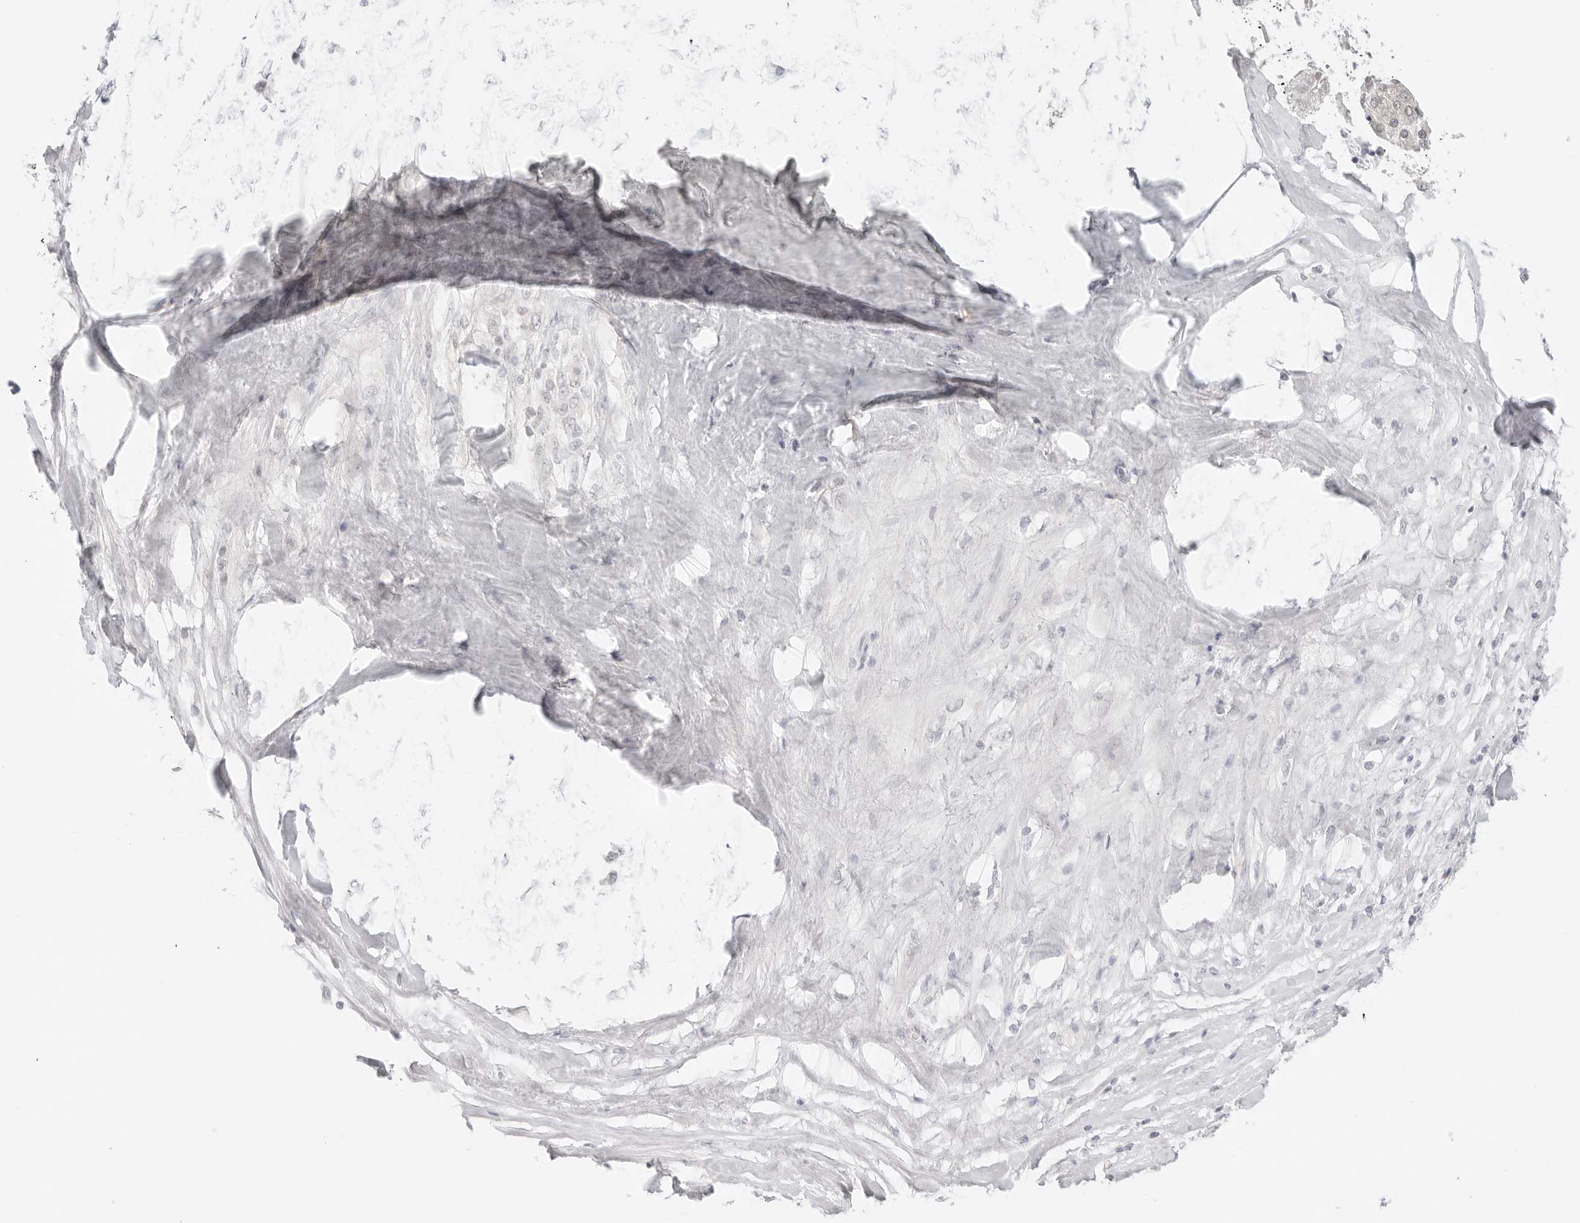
{"staining": {"intensity": "weak", "quantity": "<25%", "location": "cytoplasmic/membranous,nuclear"}, "tissue": "liver cancer", "cell_type": "Tumor cells", "image_type": "cancer", "snomed": [{"axis": "morphology", "description": "Cholangiocarcinoma"}, {"axis": "topography", "description": "Liver"}], "caption": "Liver cancer (cholangiocarcinoma) was stained to show a protein in brown. There is no significant positivity in tumor cells.", "gene": "MED18", "patient": {"sex": "female", "age": 52}}